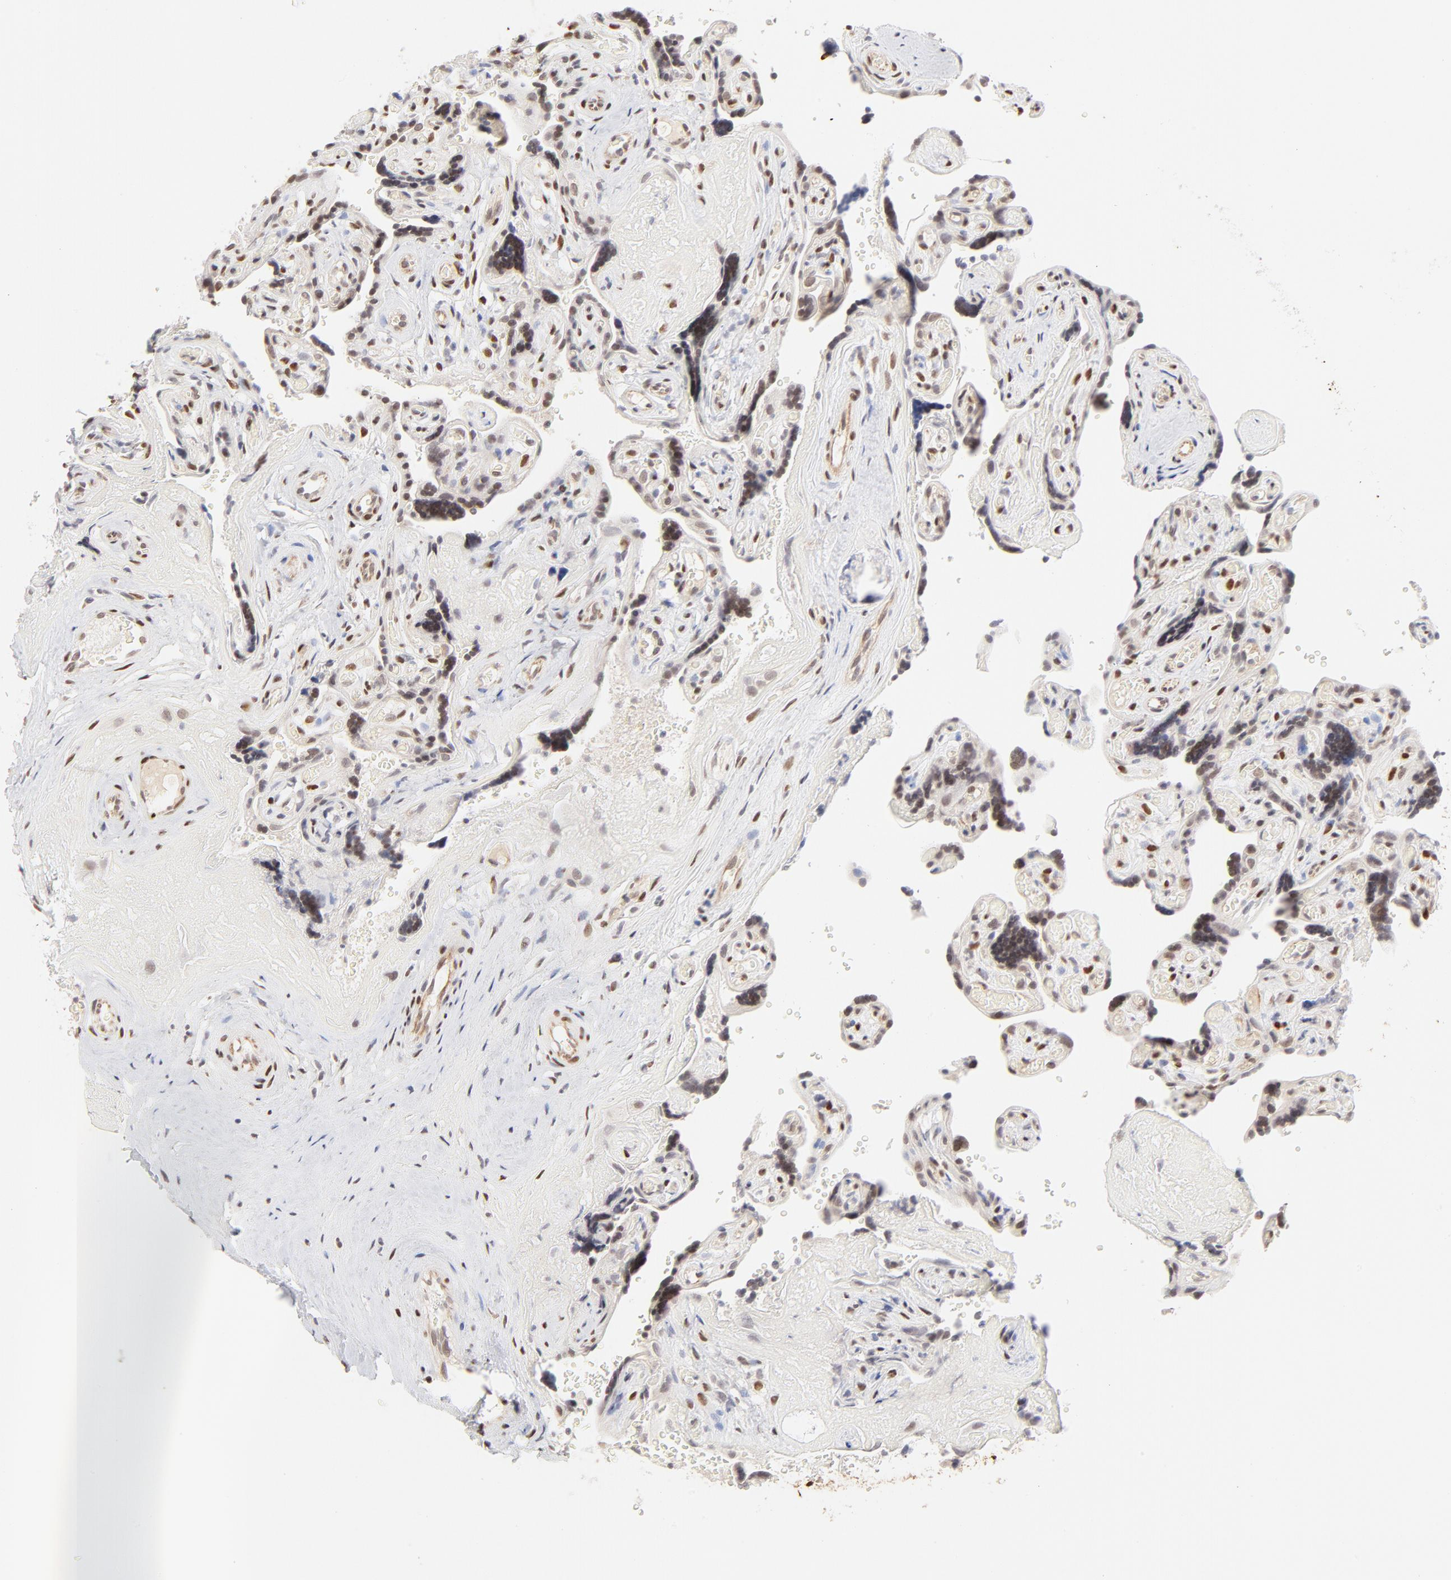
{"staining": {"intensity": "strong", "quantity": "25%-75%", "location": "nuclear"}, "tissue": "placenta", "cell_type": "Trophoblastic cells", "image_type": "normal", "snomed": [{"axis": "morphology", "description": "Normal tissue, NOS"}, {"axis": "topography", "description": "Placenta"}], "caption": "Protein staining shows strong nuclear expression in about 25%-75% of trophoblastic cells in normal placenta.", "gene": "PBX1", "patient": {"sex": "female", "age": 30}}